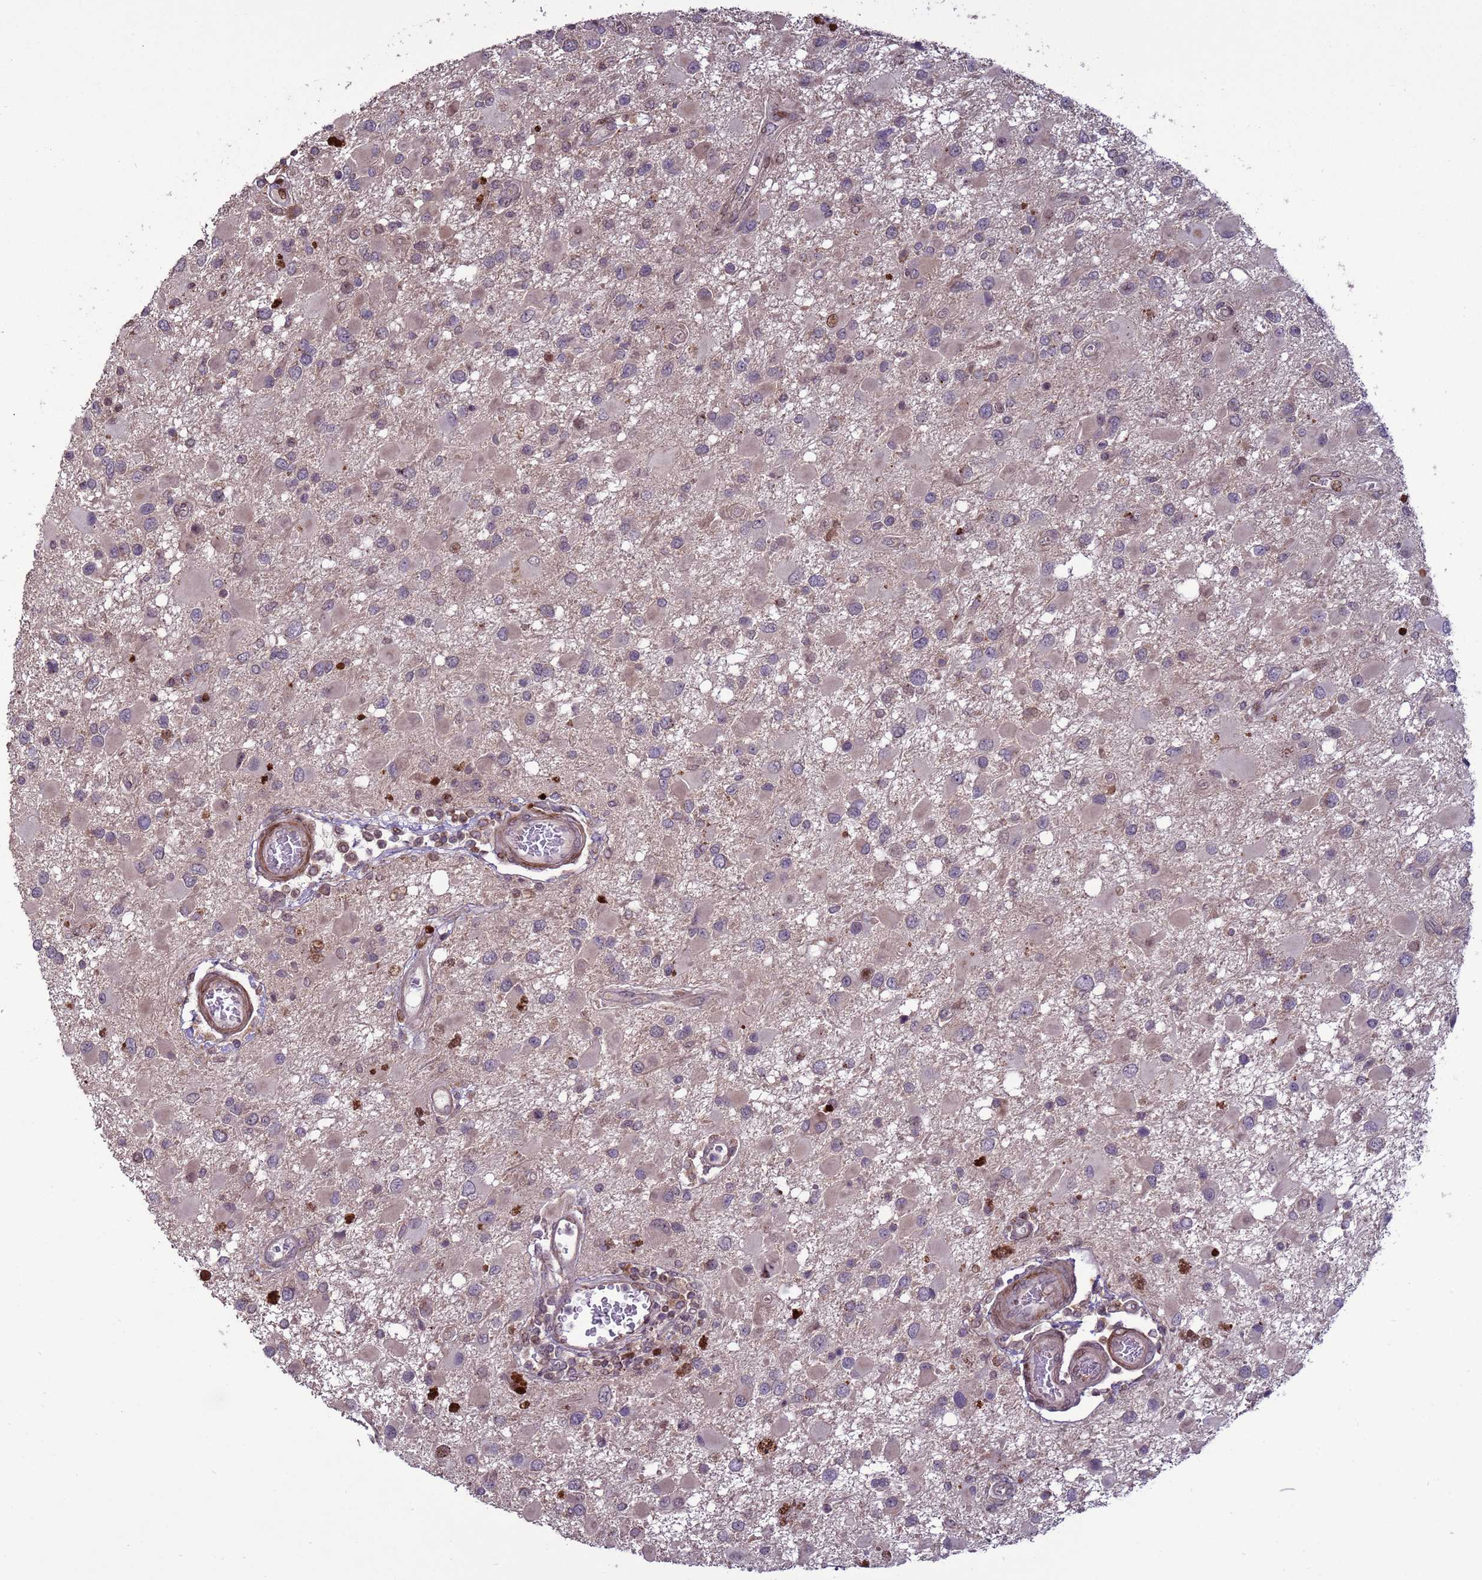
{"staining": {"intensity": "weak", "quantity": "<25%", "location": "nuclear"}, "tissue": "glioma", "cell_type": "Tumor cells", "image_type": "cancer", "snomed": [{"axis": "morphology", "description": "Glioma, malignant, High grade"}, {"axis": "topography", "description": "Brain"}], "caption": "IHC photomicrograph of neoplastic tissue: high-grade glioma (malignant) stained with DAB (3,3'-diaminobenzidine) shows no significant protein expression in tumor cells.", "gene": "HGH1", "patient": {"sex": "male", "age": 53}}